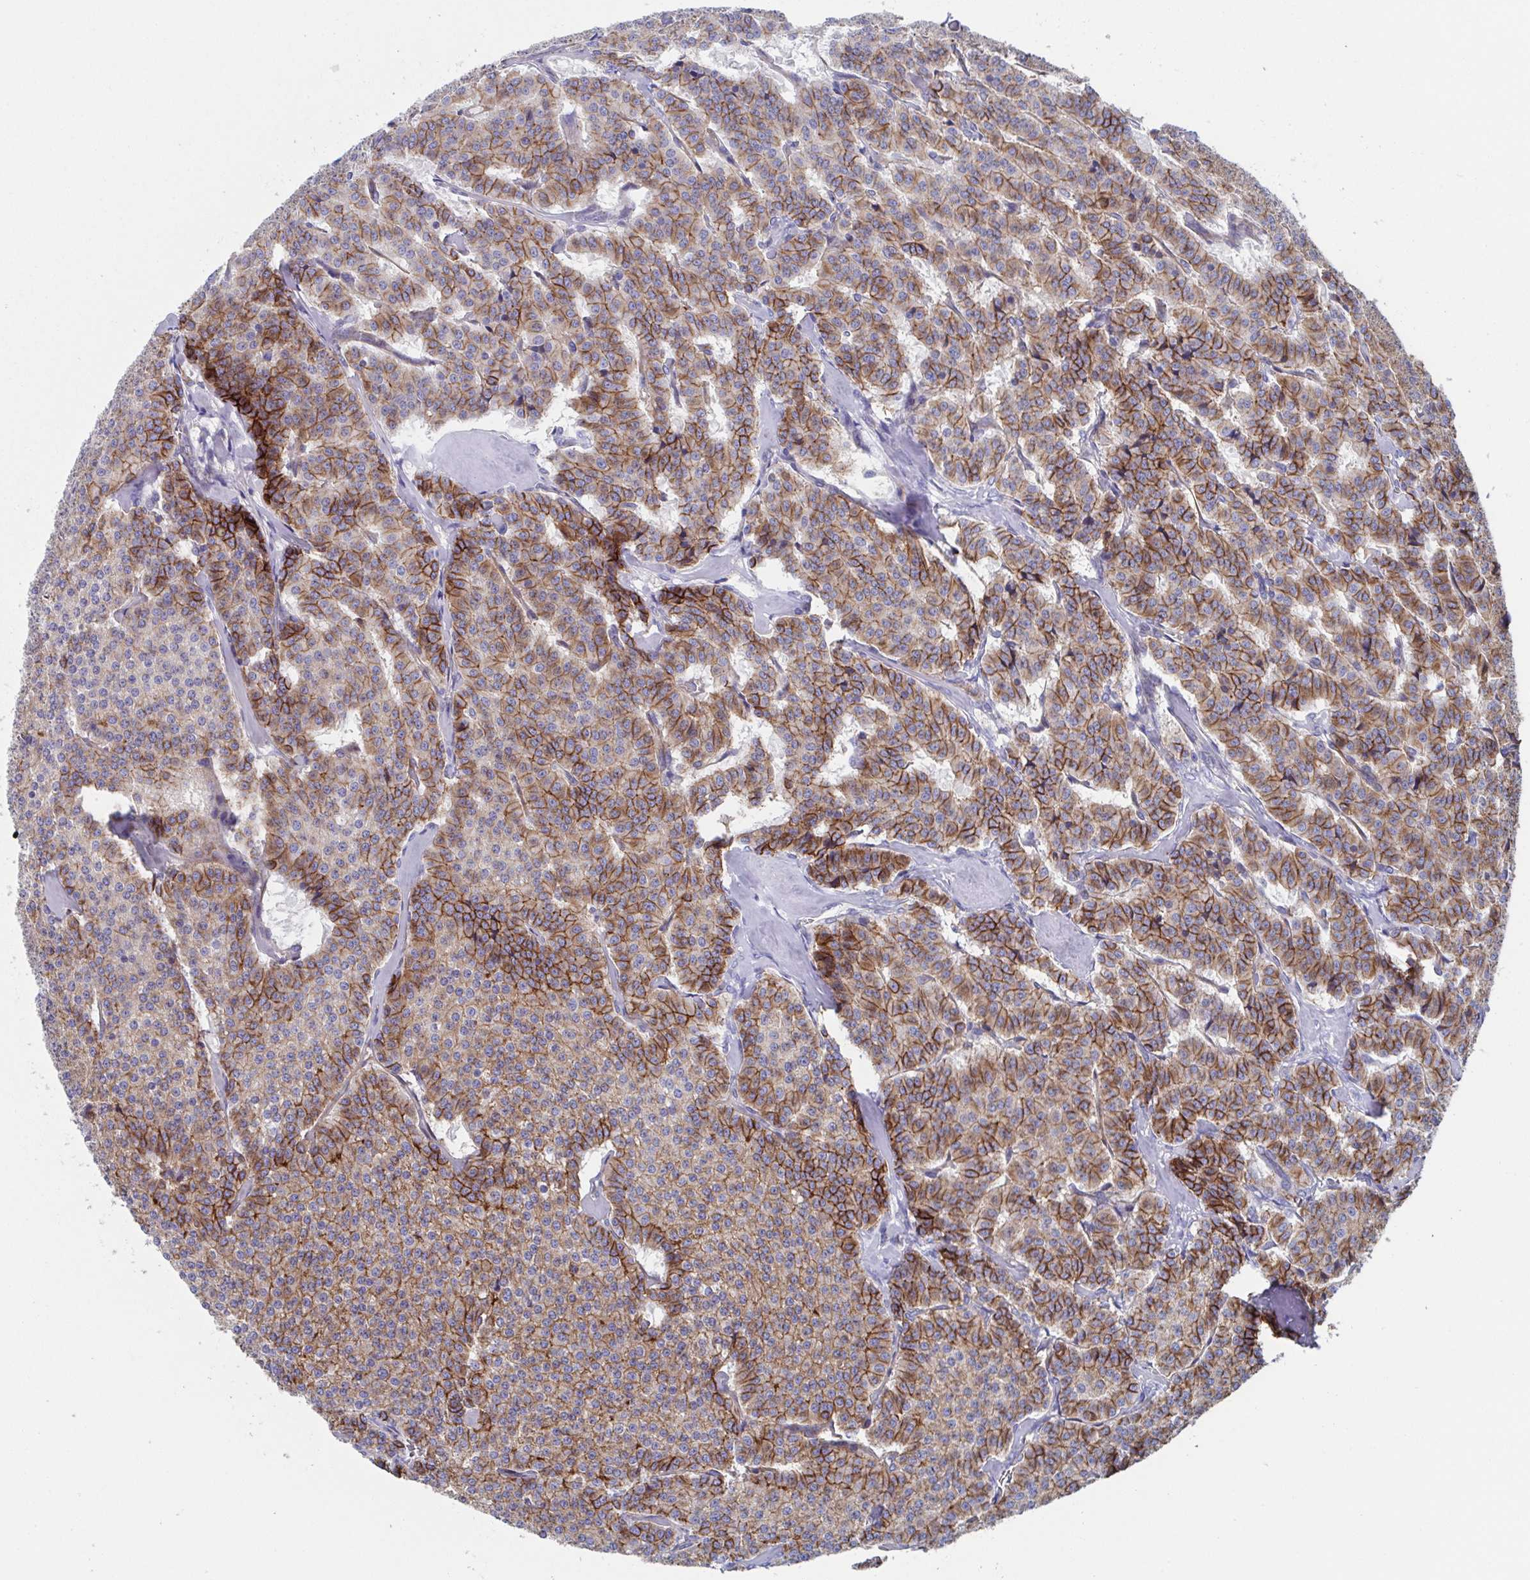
{"staining": {"intensity": "moderate", "quantity": ">75%", "location": "cytoplasmic/membranous"}, "tissue": "carcinoid", "cell_type": "Tumor cells", "image_type": "cancer", "snomed": [{"axis": "morphology", "description": "Normal tissue, NOS"}, {"axis": "morphology", "description": "Carcinoid, malignant, NOS"}, {"axis": "topography", "description": "Lung"}], "caption": "IHC of human carcinoid reveals medium levels of moderate cytoplasmic/membranous positivity in approximately >75% of tumor cells.", "gene": "CDH2", "patient": {"sex": "female", "age": 46}}